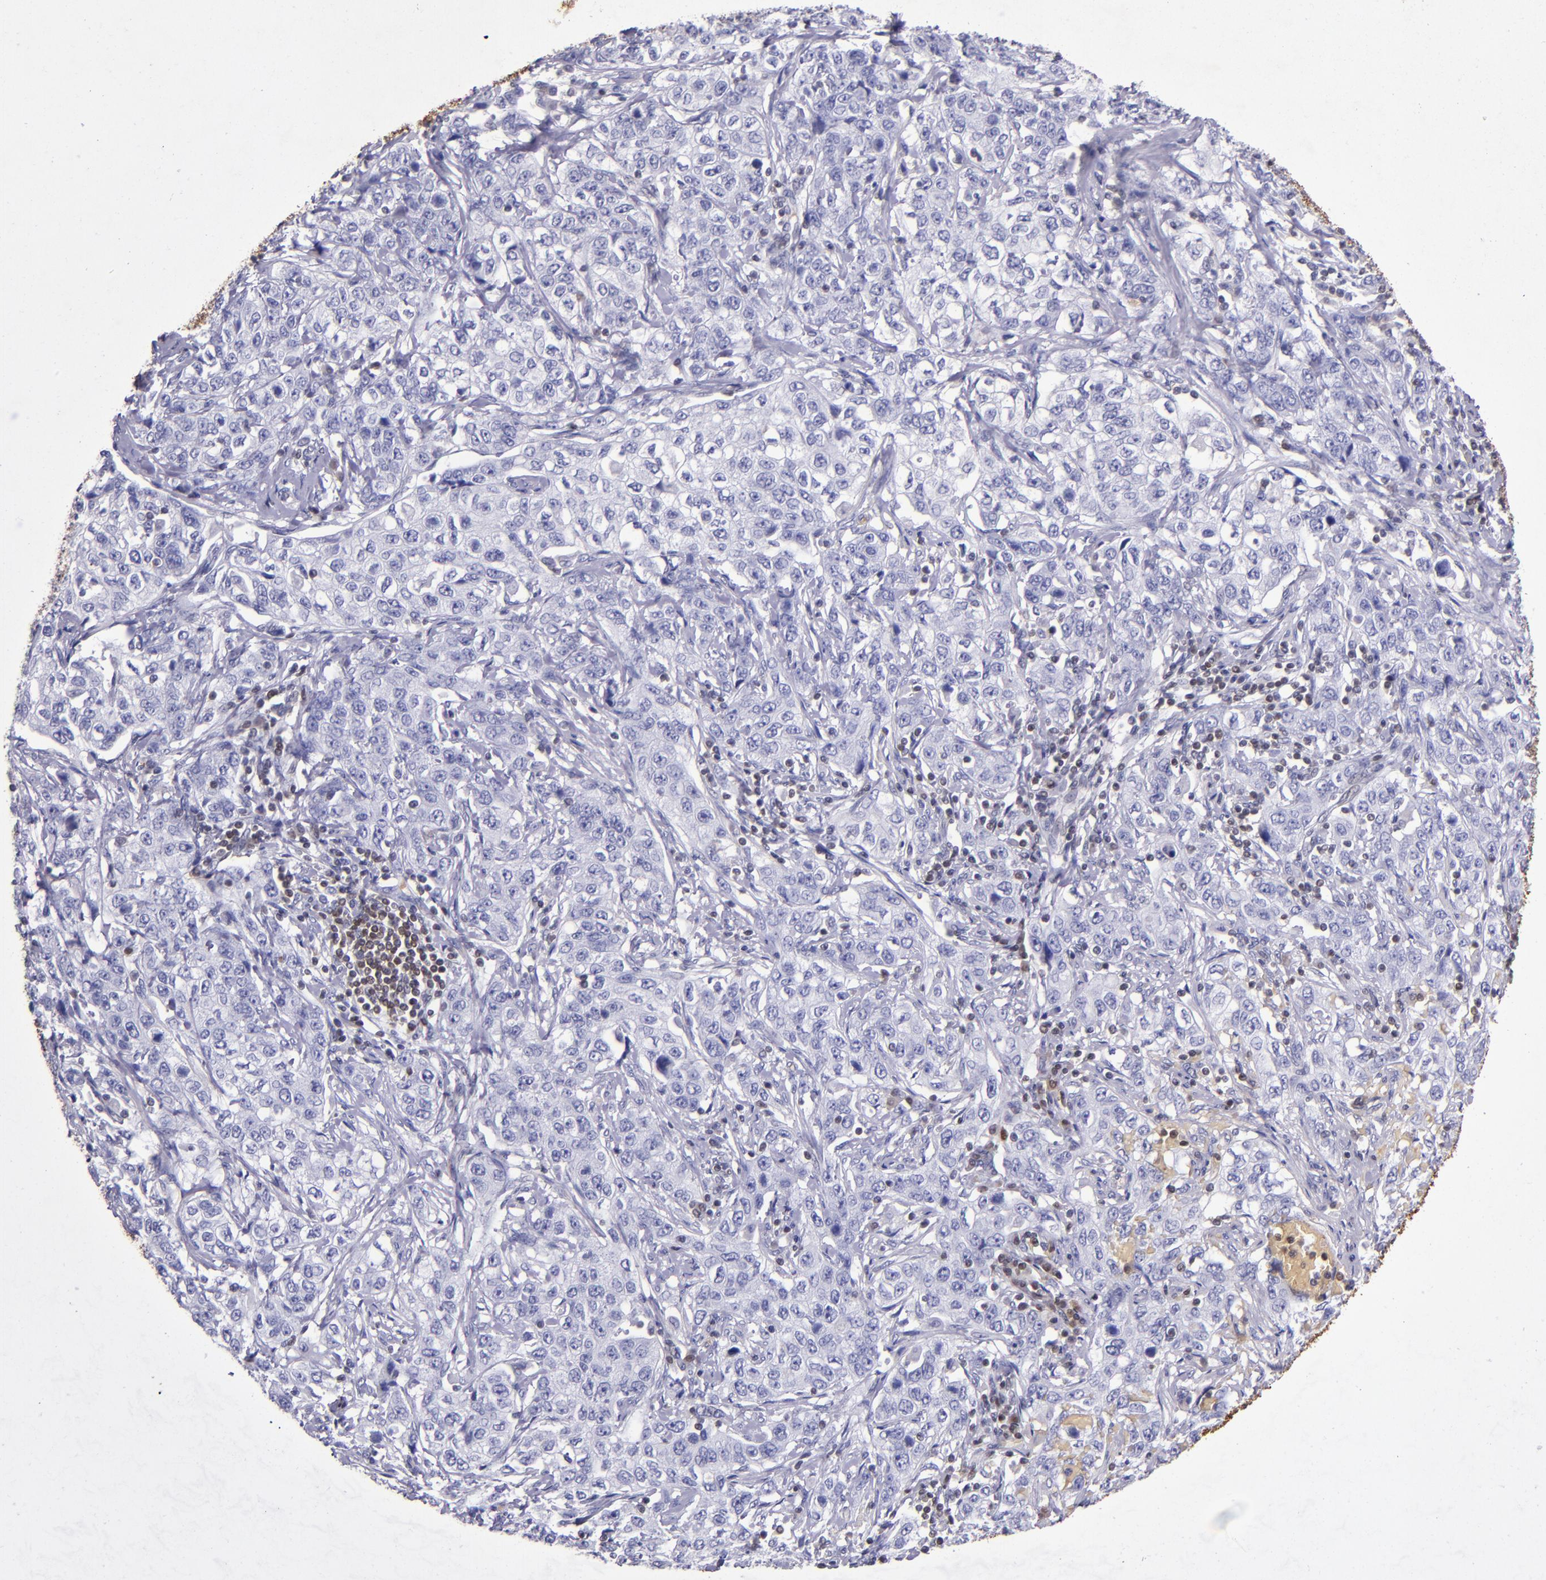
{"staining": {"intensity": "negative", "quantity": "none", "location": "none"}, "tissue": "stomach cancer", "cell_type": "Tumor cells", "image_type": "cancer", "snomed": [{"axis": "morphology", "description": "Adenocarcinoma, NOS"}, {"axis": "topography", "description": "Stomach"}], "caption": "Stomach adenocarcinoma was stained to show a protein in brown. There is no significant positivity in tumor cells.", "gene": "MGMT", "patient": {"sex": "male", "age": 48}}